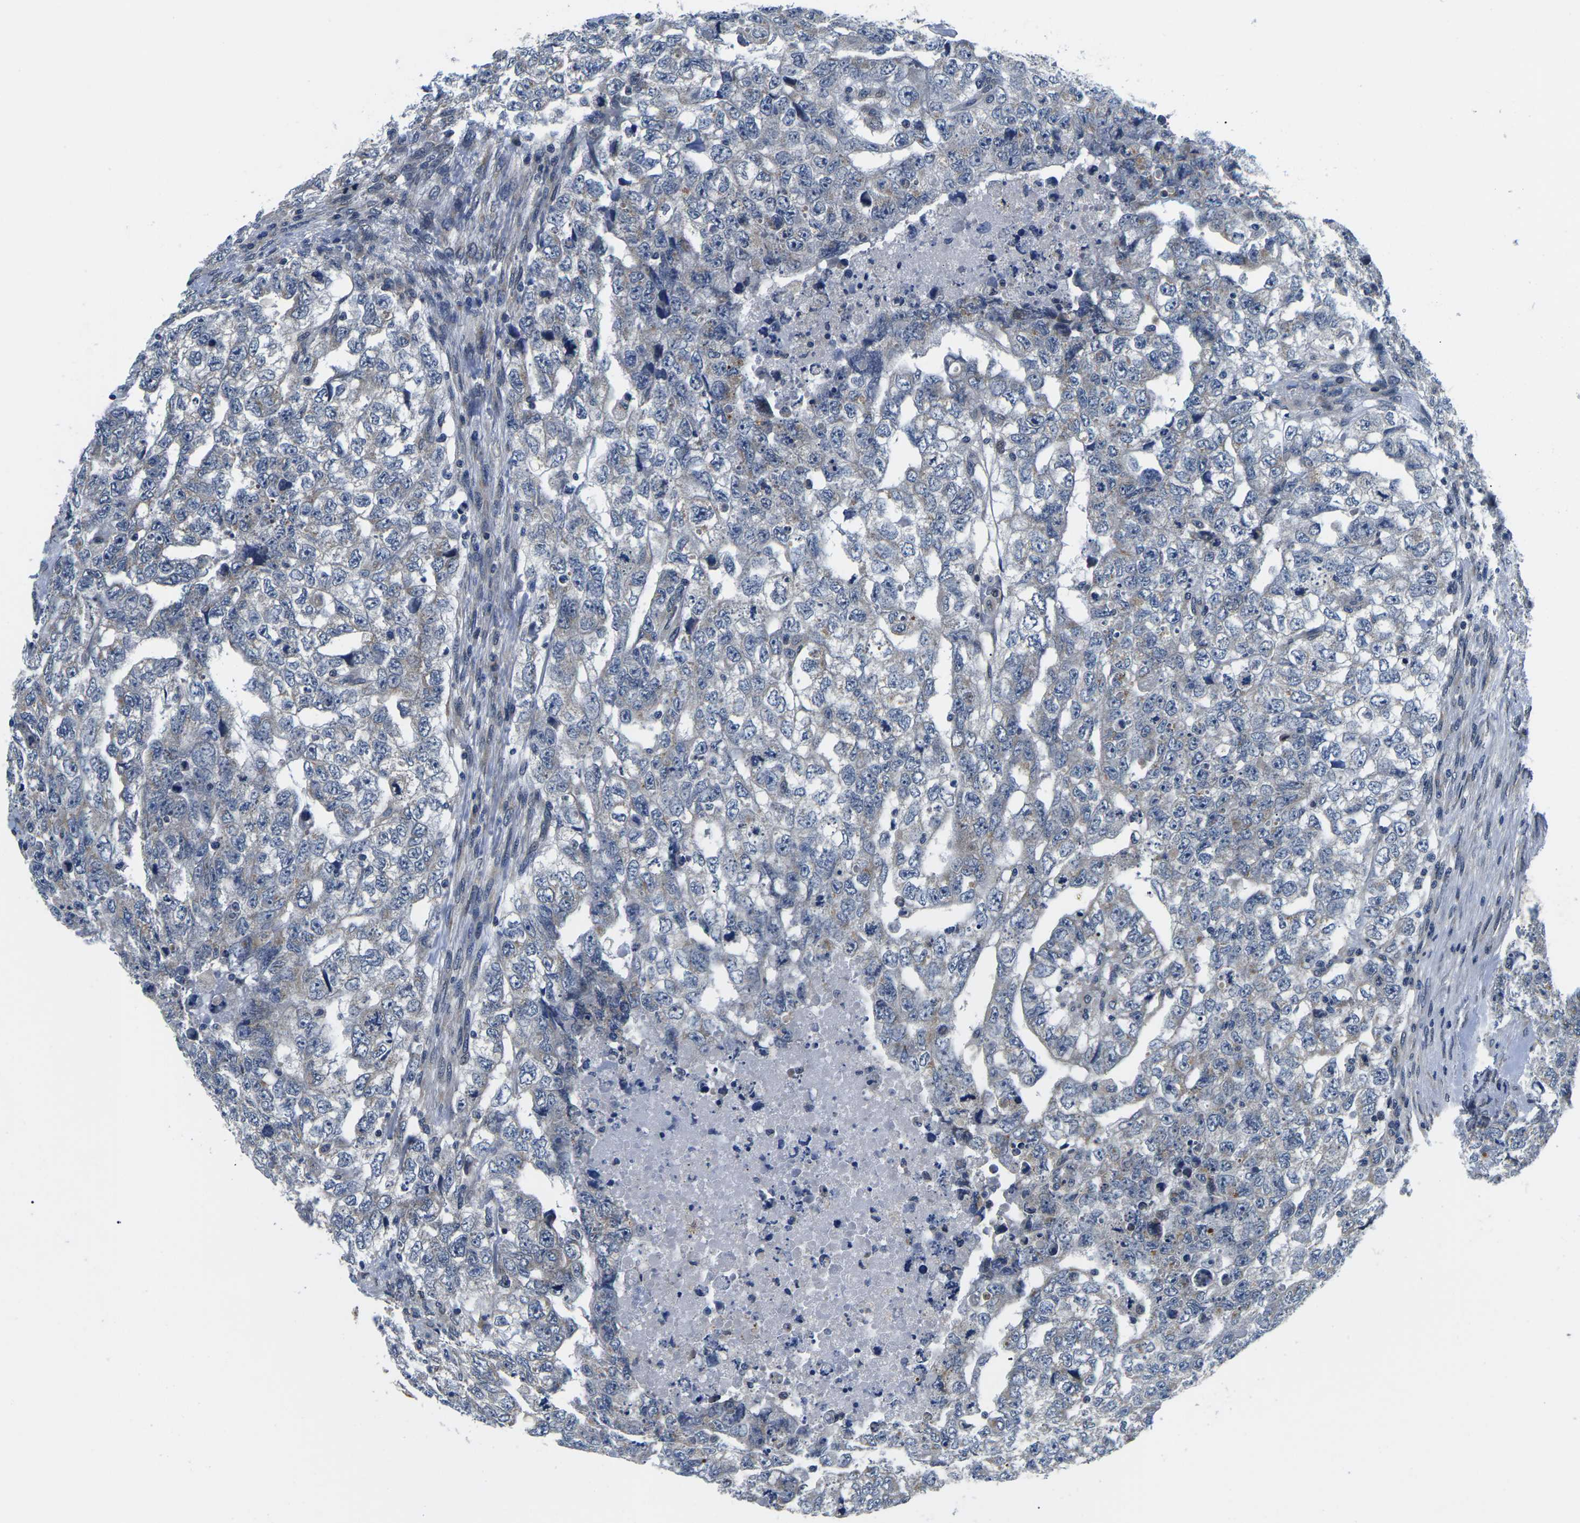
{"staining": {"intensity": "negative", "quantity": "none", "location": "none"}, "tissue": "testis cancer", "cell_type": "Tumor cells", "image_type": "cancer", "snomed": [{"axis": "morphology", "description": "Carcinoma, Embryonal, NOS"}, {"axis": "topography", "description": "Testis"}], "caption": "Protein analysis of testis embryonal carcinoma demonstrates no significant staining in tumor cells. (Stains: DAB immunohistochemistry with hematoxylin counter stain, Microscopy: brightfield microscopy at high magnification).", "gene": "SNX10", "patient": {"sex": "male", "age": 36}}